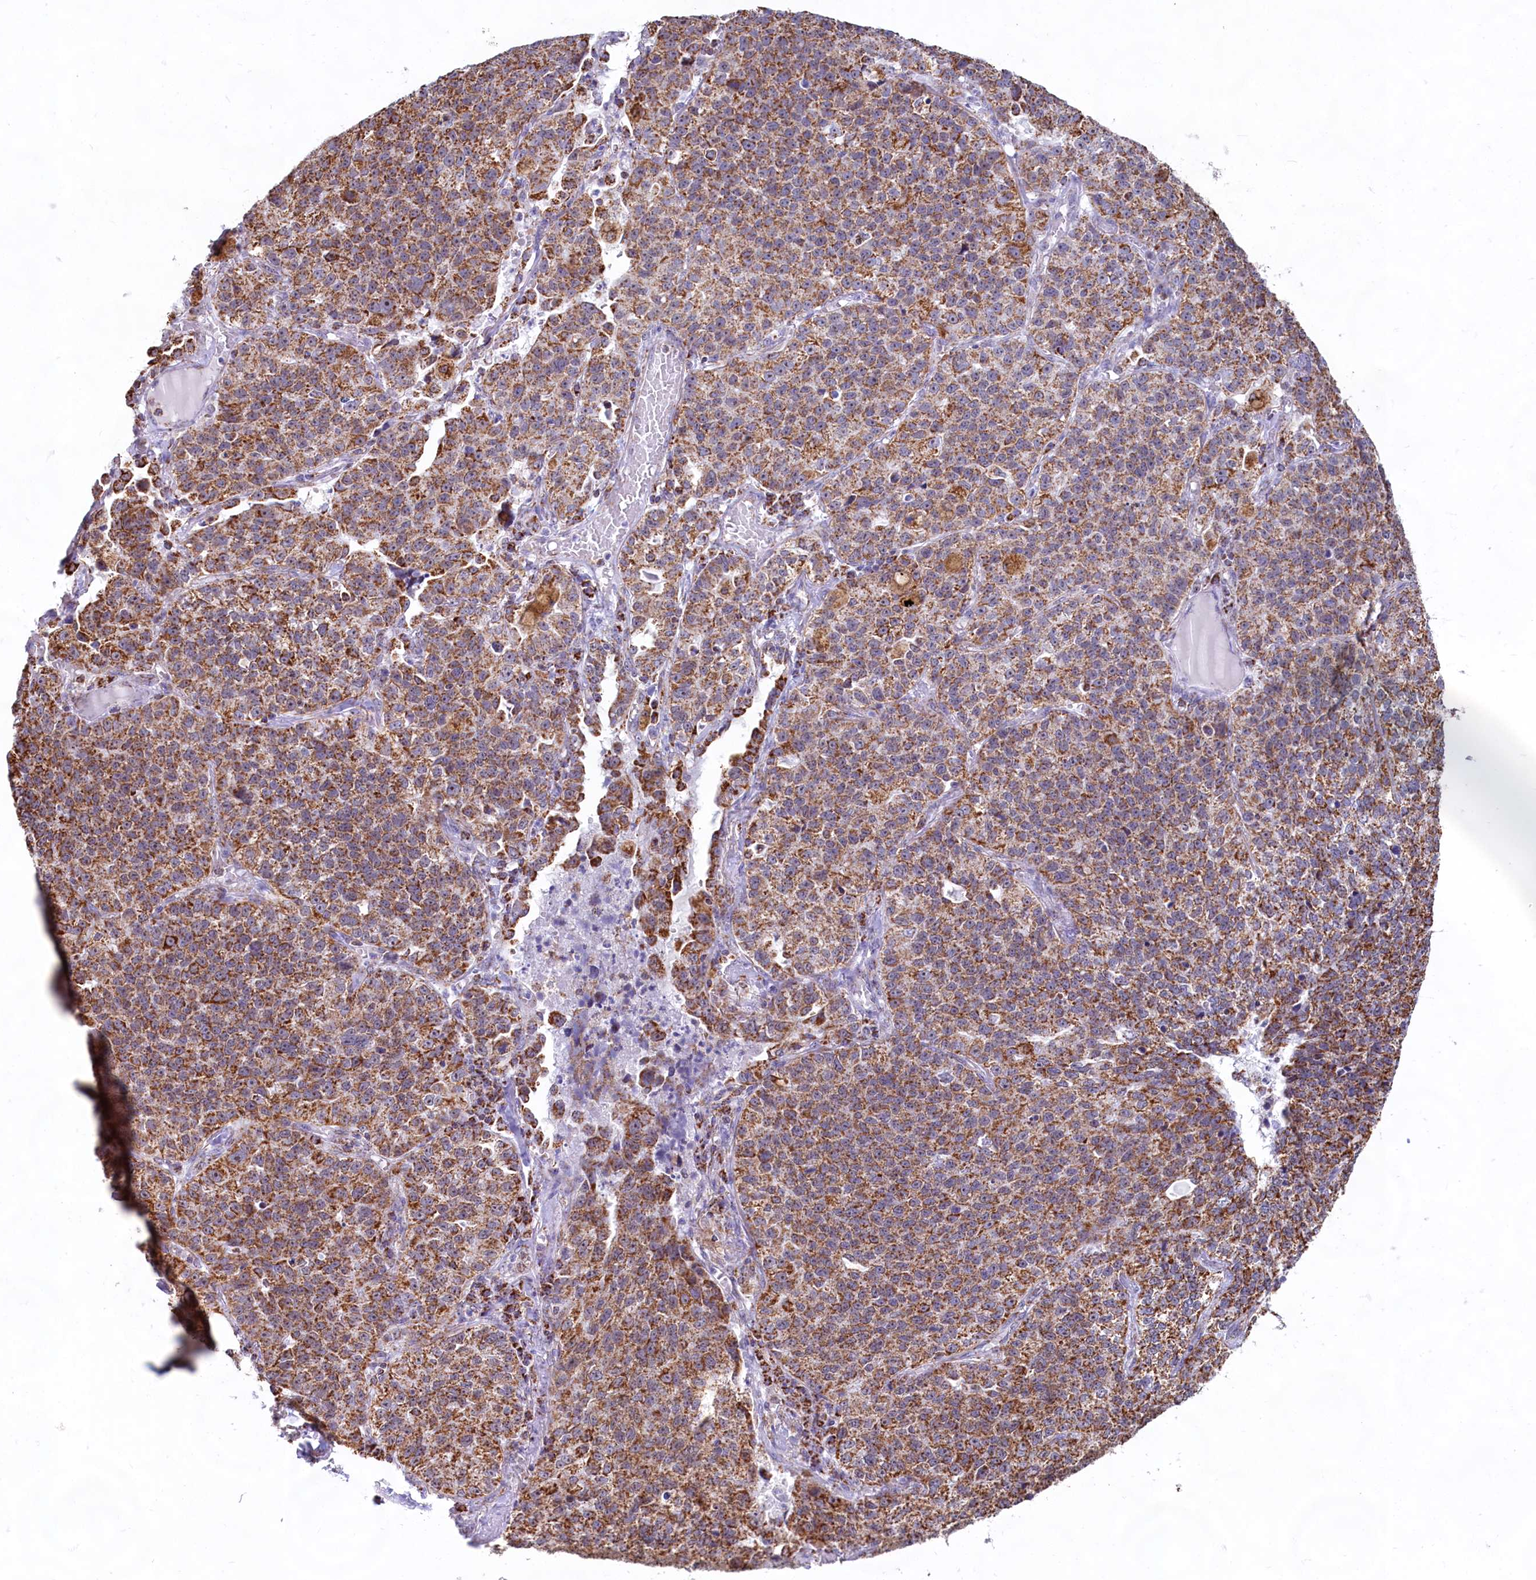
{"staining": {"intensity": "moderate", "quantity": ">75%", "location": "cytoplasmic/membranous"}, "tissue": "lung cancer", "cell_type": "Tumor cells", "image_type": "cancer", "snomed": [{"axis": "morphology", "description": "Adenocarcinoma, NOS"}, {"axis": "topography", "description": "Lung"}], "caption": "Lung adenocarcinoma tissue shows moderate cytoplasmic/membranous staining in approximately >75% of tumor cells", "gene": "C1D", "patient": {"sex": "male", "age": 49}}